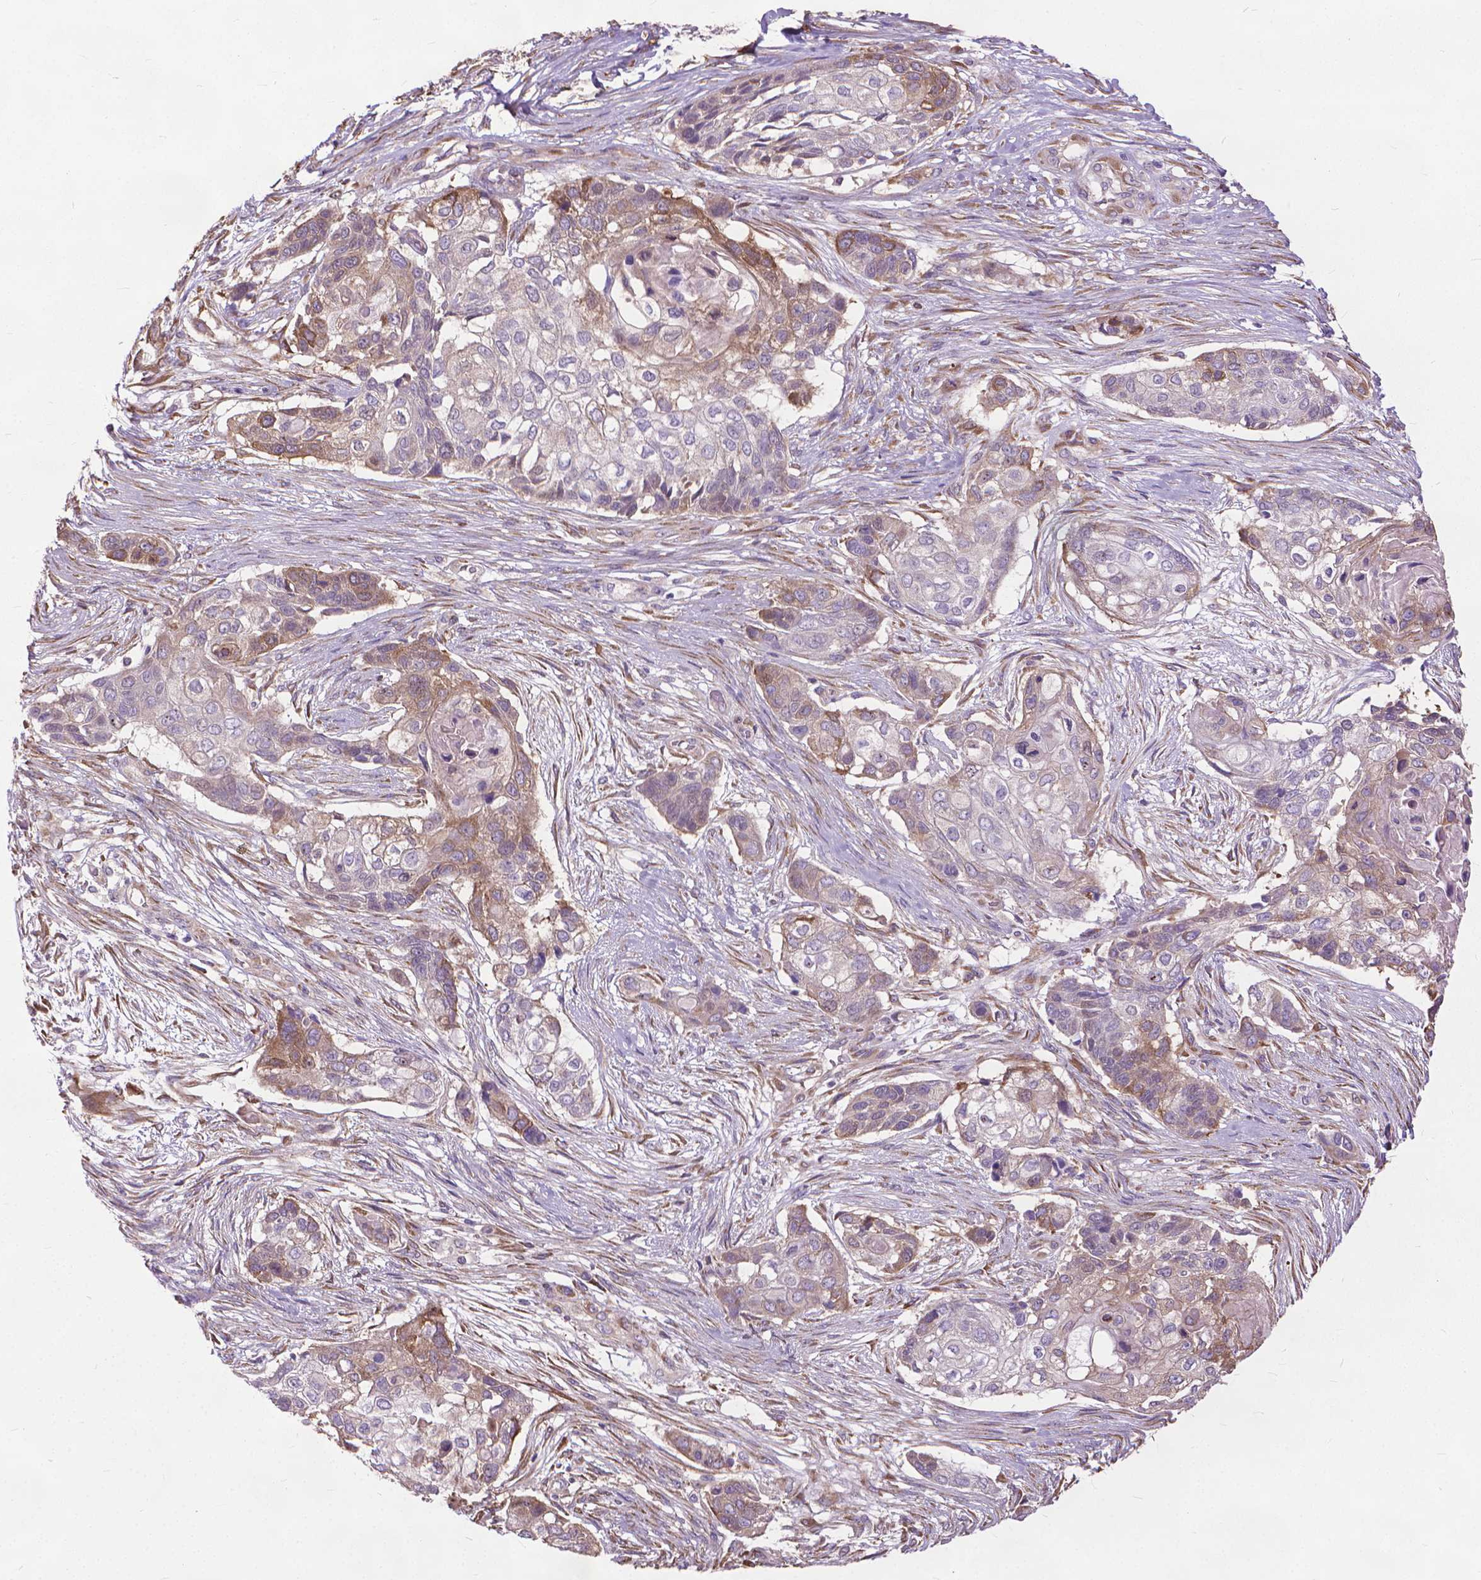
{"staining": {"intensity": "moderate", "quantity": "25%-75%", "location": "cytoplasmic/membranous"}, "tissue": "lung cancer", "cell_type": "Tumor cells", "image_type": "cancer", "snomed": [{"axis": "morphology", "description": "Squamous cell carcinoma, NOS"}, {"axis": "topography", "description": "Lung"}], "caption": "Immunohistochemical staining of lung squamous cell carcinoma demonstrates moderate cytoplasmic/membranous protein positivity in about 25%-75% of tumor cells.", "gene": "NUDT1", "patient": {"sex": "male", "age": 69}}